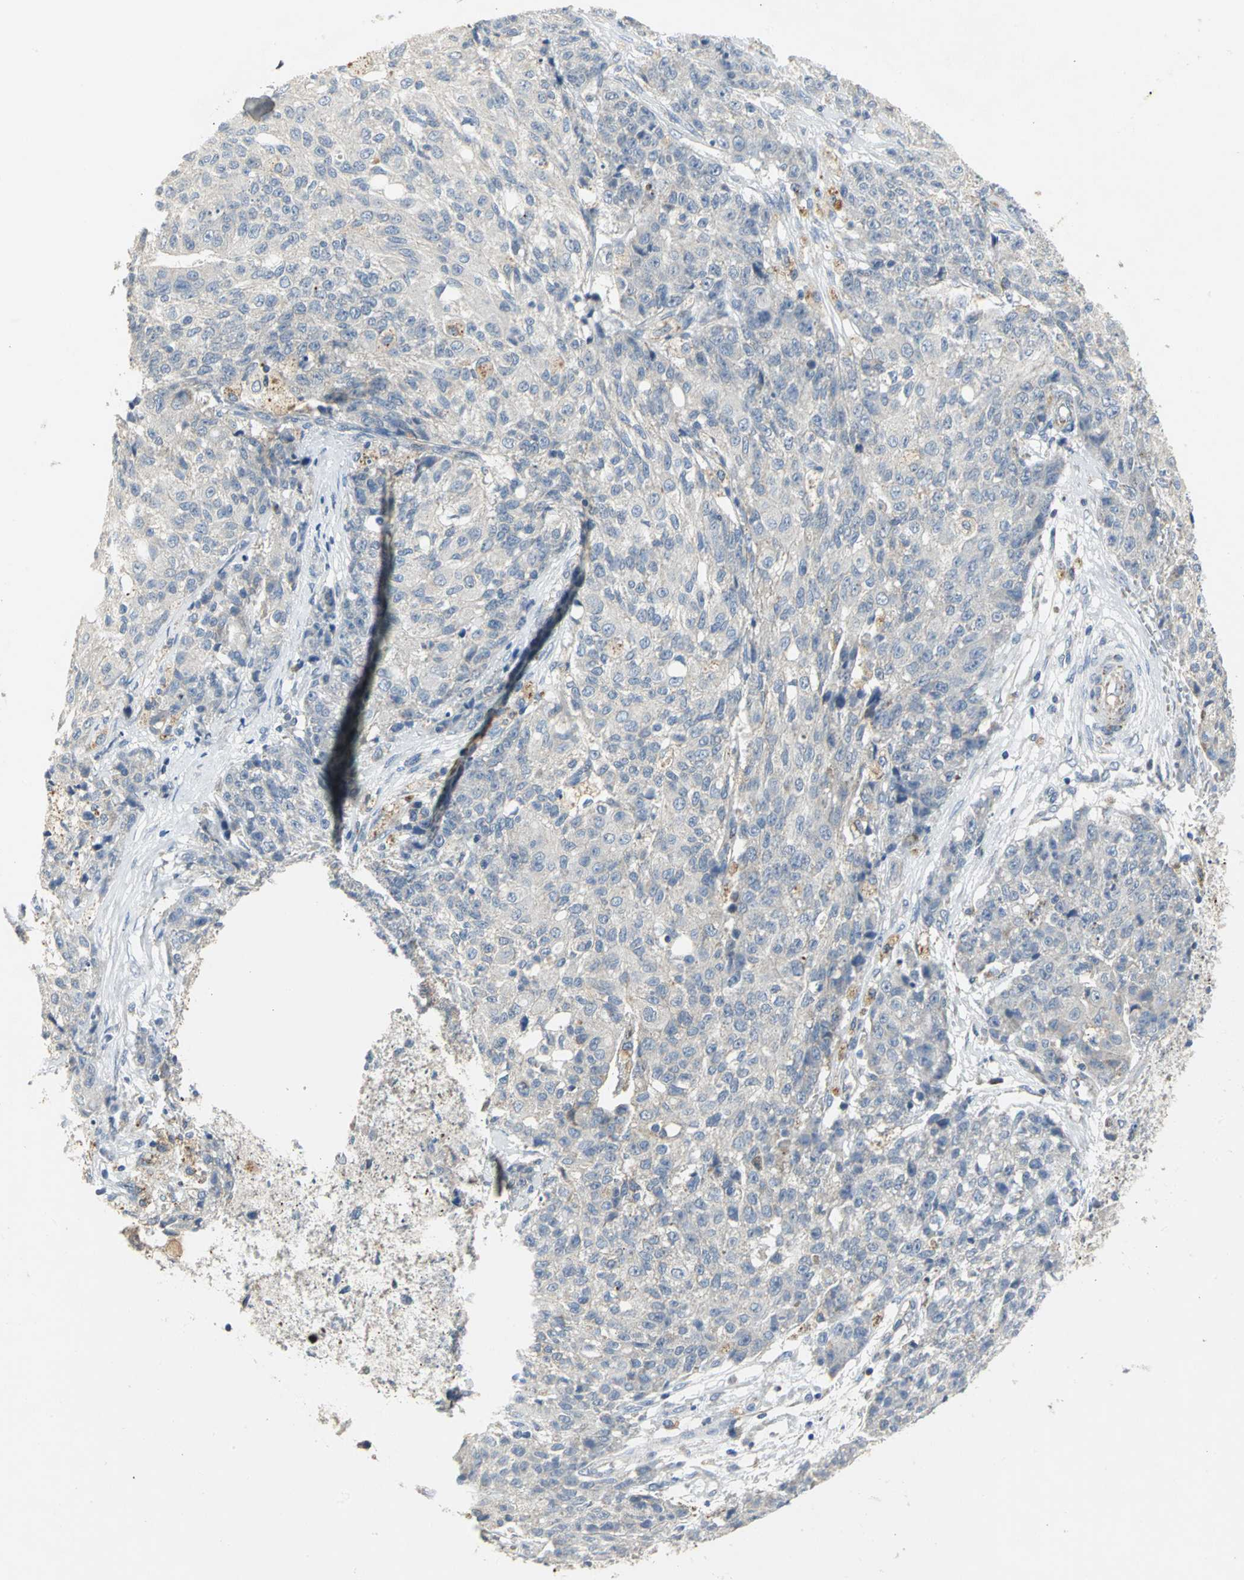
{"staining": {"intensity": "weak", "quantity": "<25%", "location": "cytoplasmic/membranous"}, "tissue": "ovarian cancer", "cell_type": "Tumor cells", "image_type": "cancer", "snomed": [{"axis": "morphology", "description": "Carcinoma, endometroid"}, {"axis": "topography", "description": "Ovary"}], "caption": "High magnification brightfield microscopy of endometroid carcinoma (ovarian) stained with DAB (brown) and counterstained with hematoxylin (blue): tumor cells show no significant expression. The staining is performed using DAB (3,3'-diaminobenzidine) brown chromogen with nuclei counter-stained in using hematoxylin.", "gene": "SPPL2B", "patient": {"sex": "female", "age": 42}}